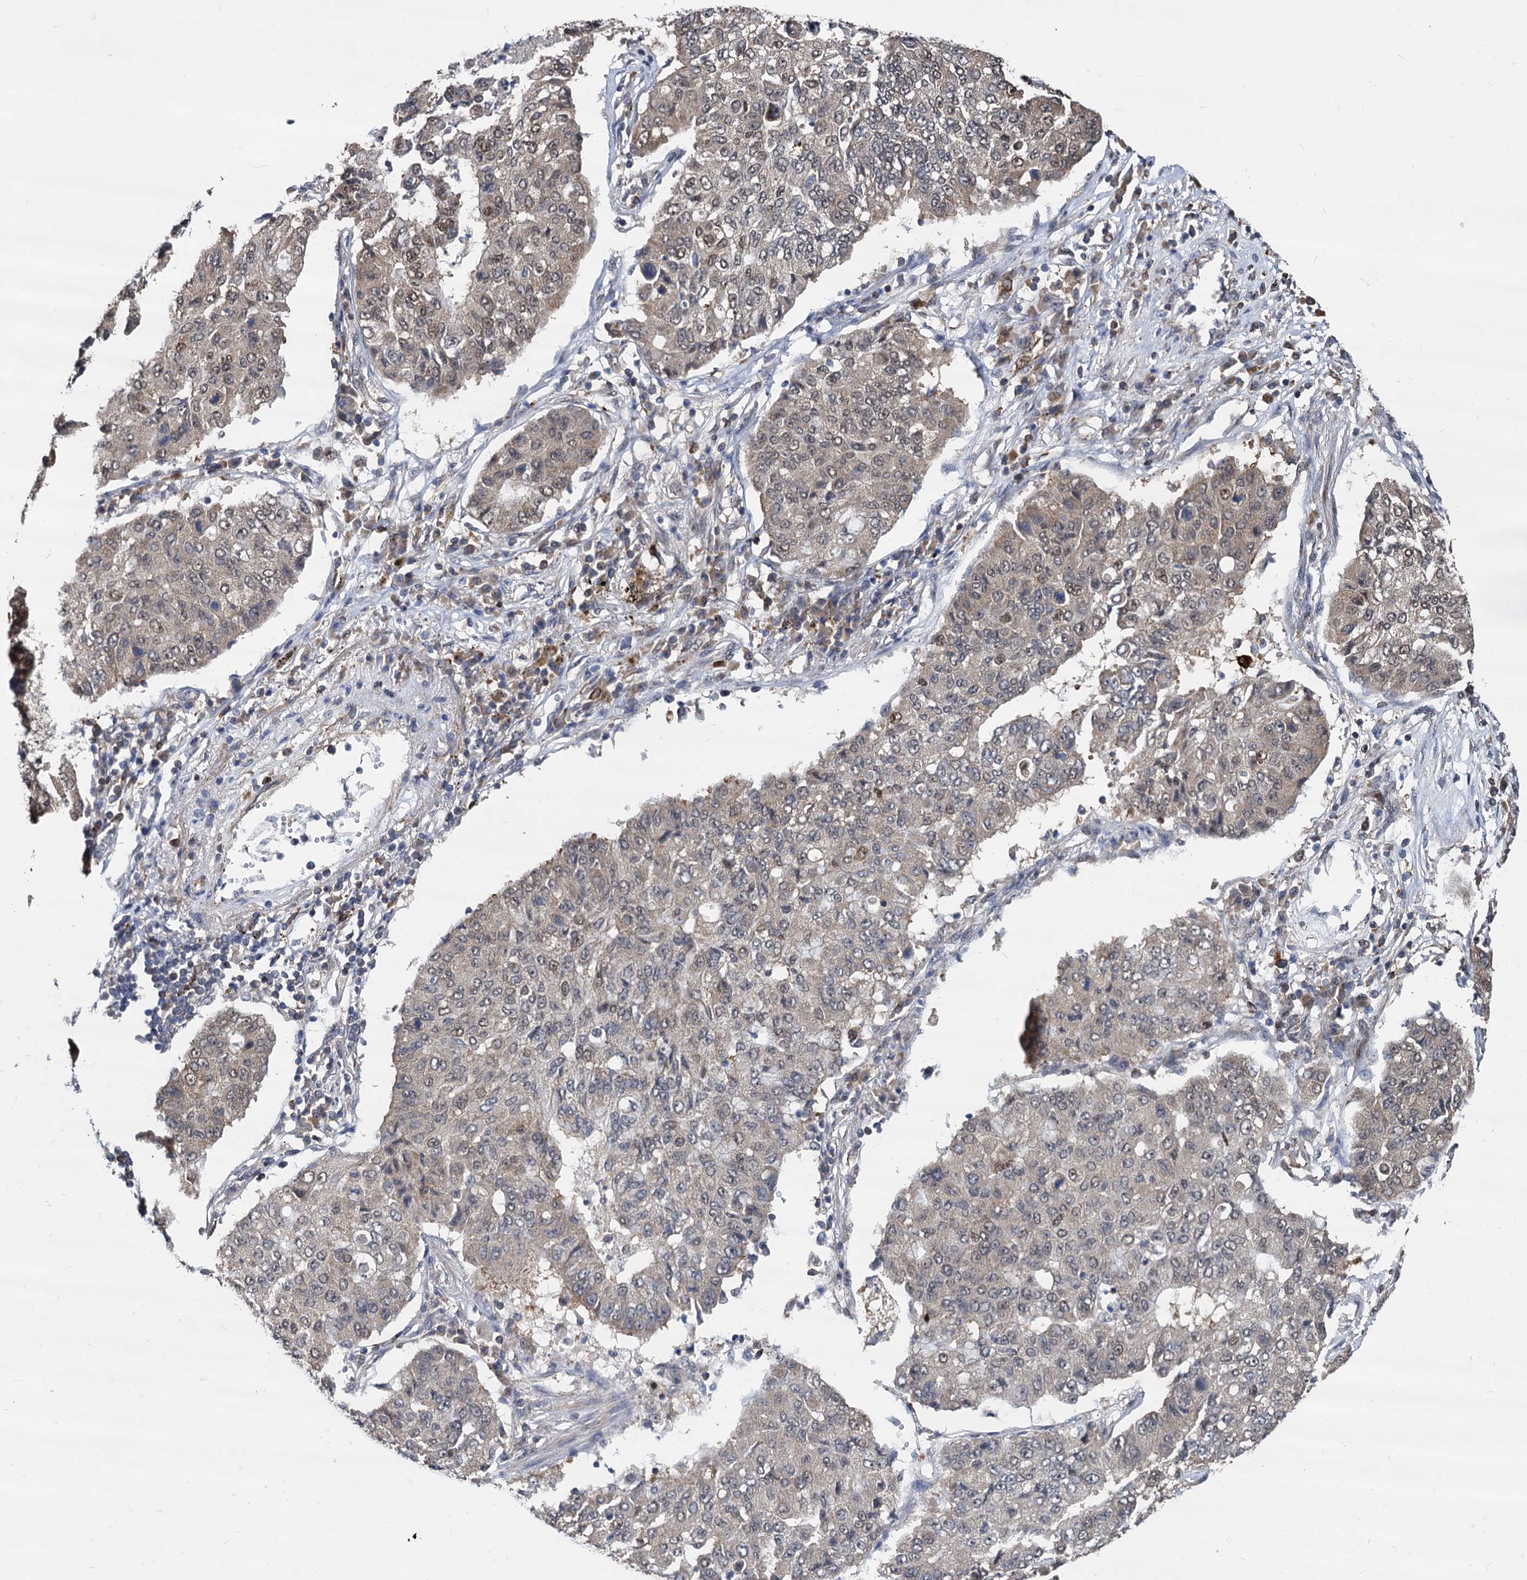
{"staining": {"intensity": "weak", "quantity": ">75%", "location": "nuclear"}, "tissue": "lung cancer", "cell_type": "Tumor cells", "image_type": "cancer", "snomed": [{"axis": "morphology", "description": "Squamous cell carcinoma, NOS"}, {"axis": "topography", "description": "Lung"}], "caption": "This is a histology image of immunohistochemistry staining of lung cancer, which shows weak positivity in the nuclear of tumor cells.", "gene": "PSMD4", "patient": {"sex": "male", "age": 74}}